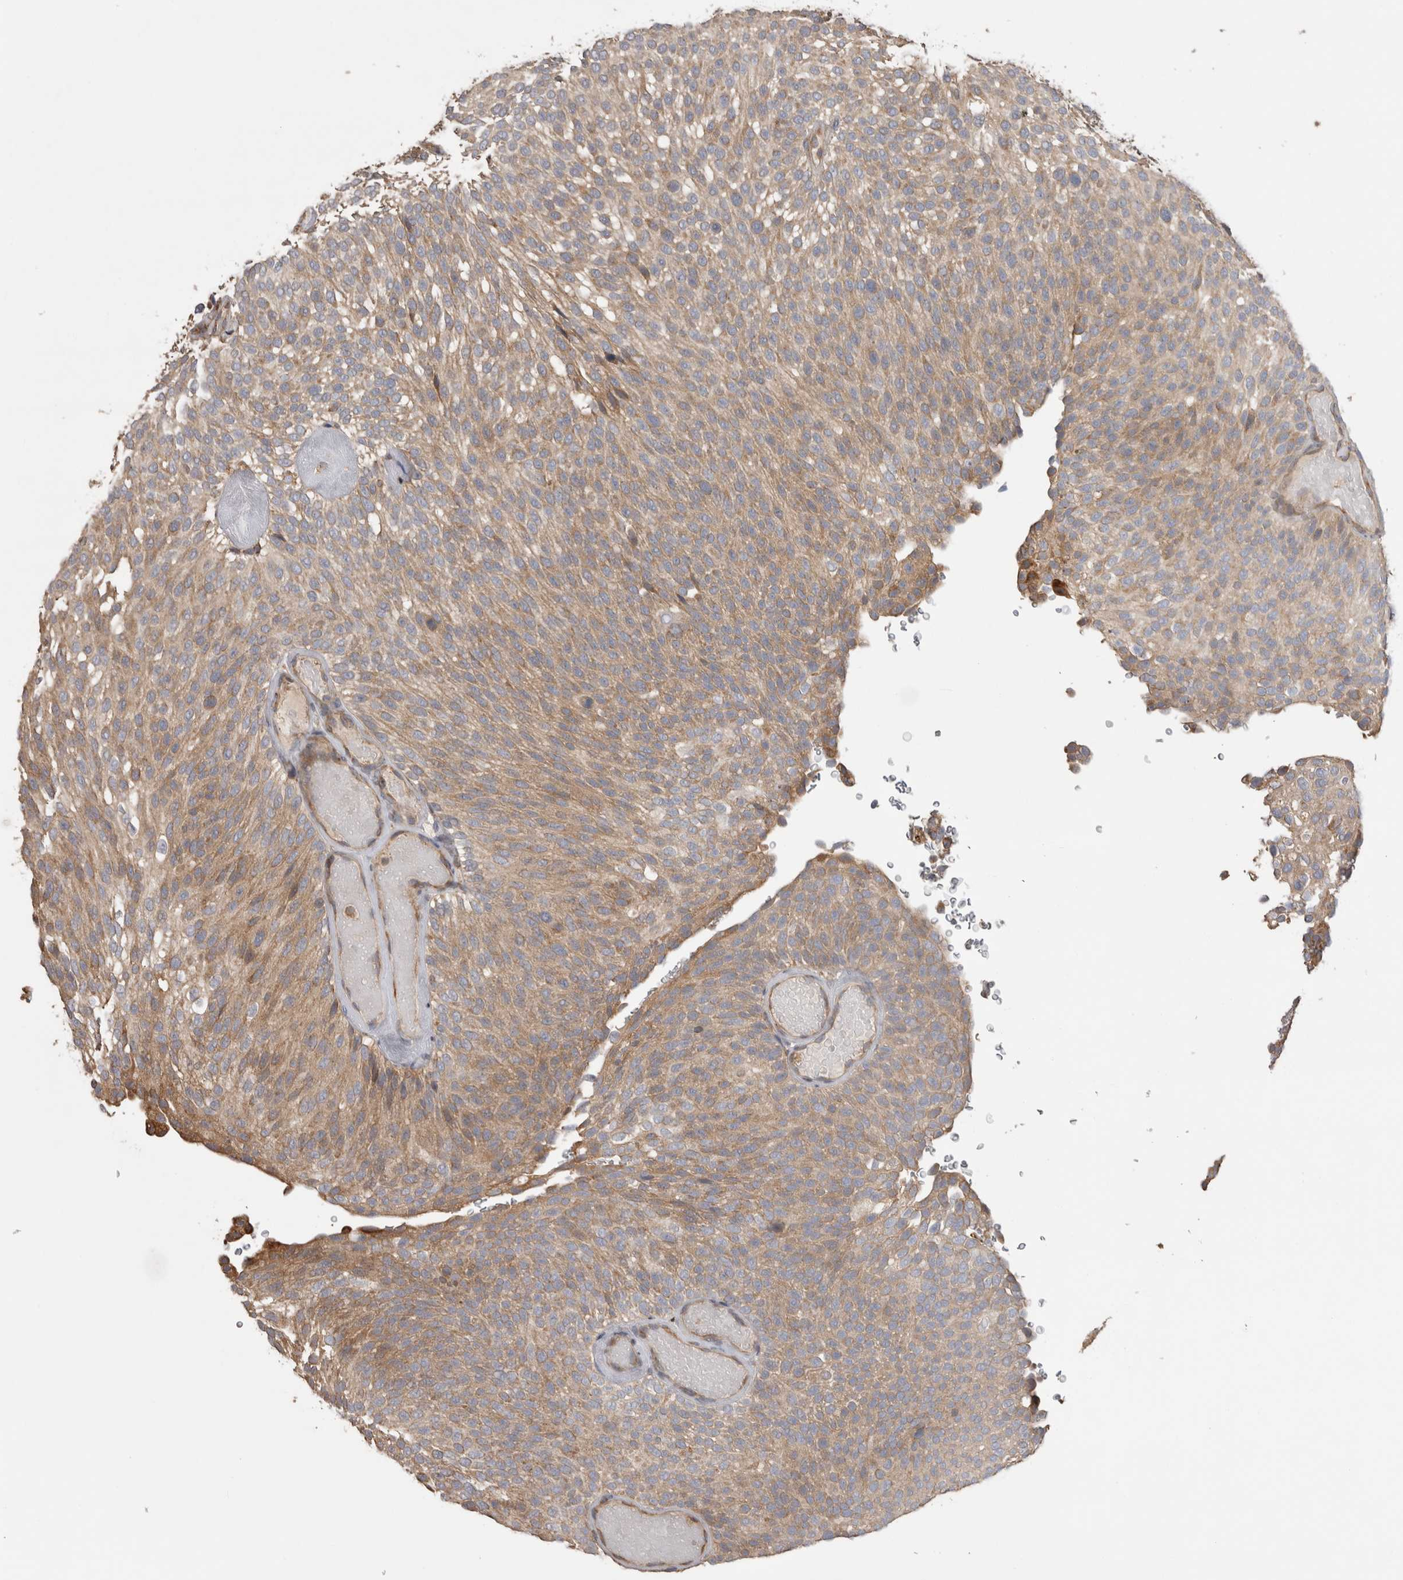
{"staining": {"intensity": "weak", "quantity": ">75%", "location": "cytoplasmic/membranous"}, "tissue": "urothelial cancer", "cell_type": "Tumor cells", "image_type": "cancer", "snomed": [{"axis": "morphology", "description": "Urothelial carcinoma, Low grade"}, {"axis": "topography", "description": "Urinary bladder"}], "caption": "High-power microscopy captured an immunohistochemistry histopathology image of urothelial carcinoma (low-grade), revealing weak cytoplasmic/membranous staining in approximately >75% of tumor cells.", "gene": "TBCE", "patient": {"sex": "male", "age": 78}}